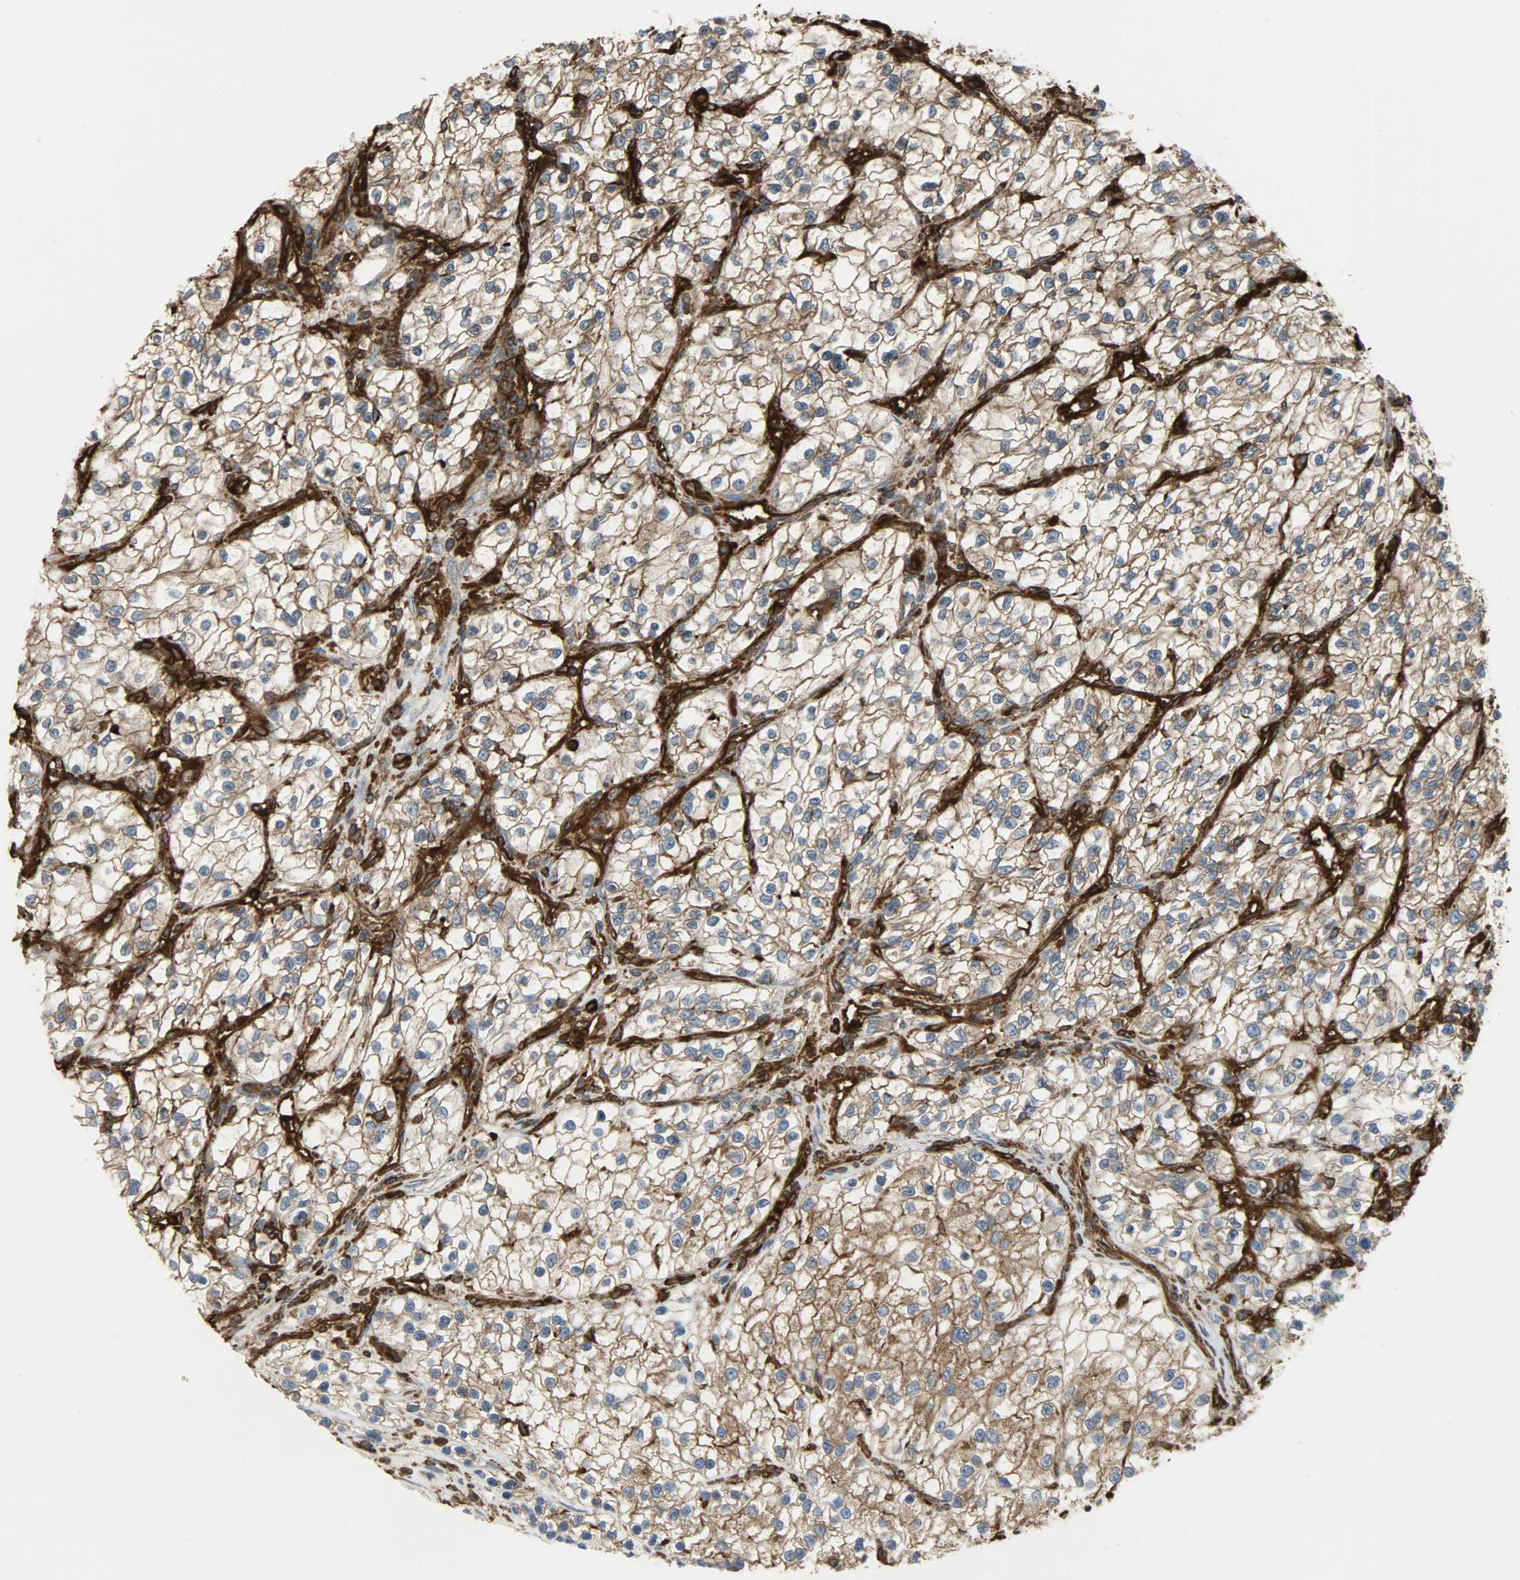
{"staining": {"intensity": "strong", "quantity": ">75%", "location": "cytoplasmic/membranous"}, "tissue": "renal cancer", "cell_type": "Tumor cells", "image_type": "cancer", "snomed": [{"axis": "morphology", "description": "Adenocarcinoma, NOS"}, {"axis": "topography", "description": "Kidney"}], "caption": "Adenocarcinoma (renal) tissue reveals strong cytoplasmic/membranous staining in about >75% of tumor cells, visualized by immunohistochemistry.", "gene": "VASP", "patient": {"sex": "female", "age": 57}}